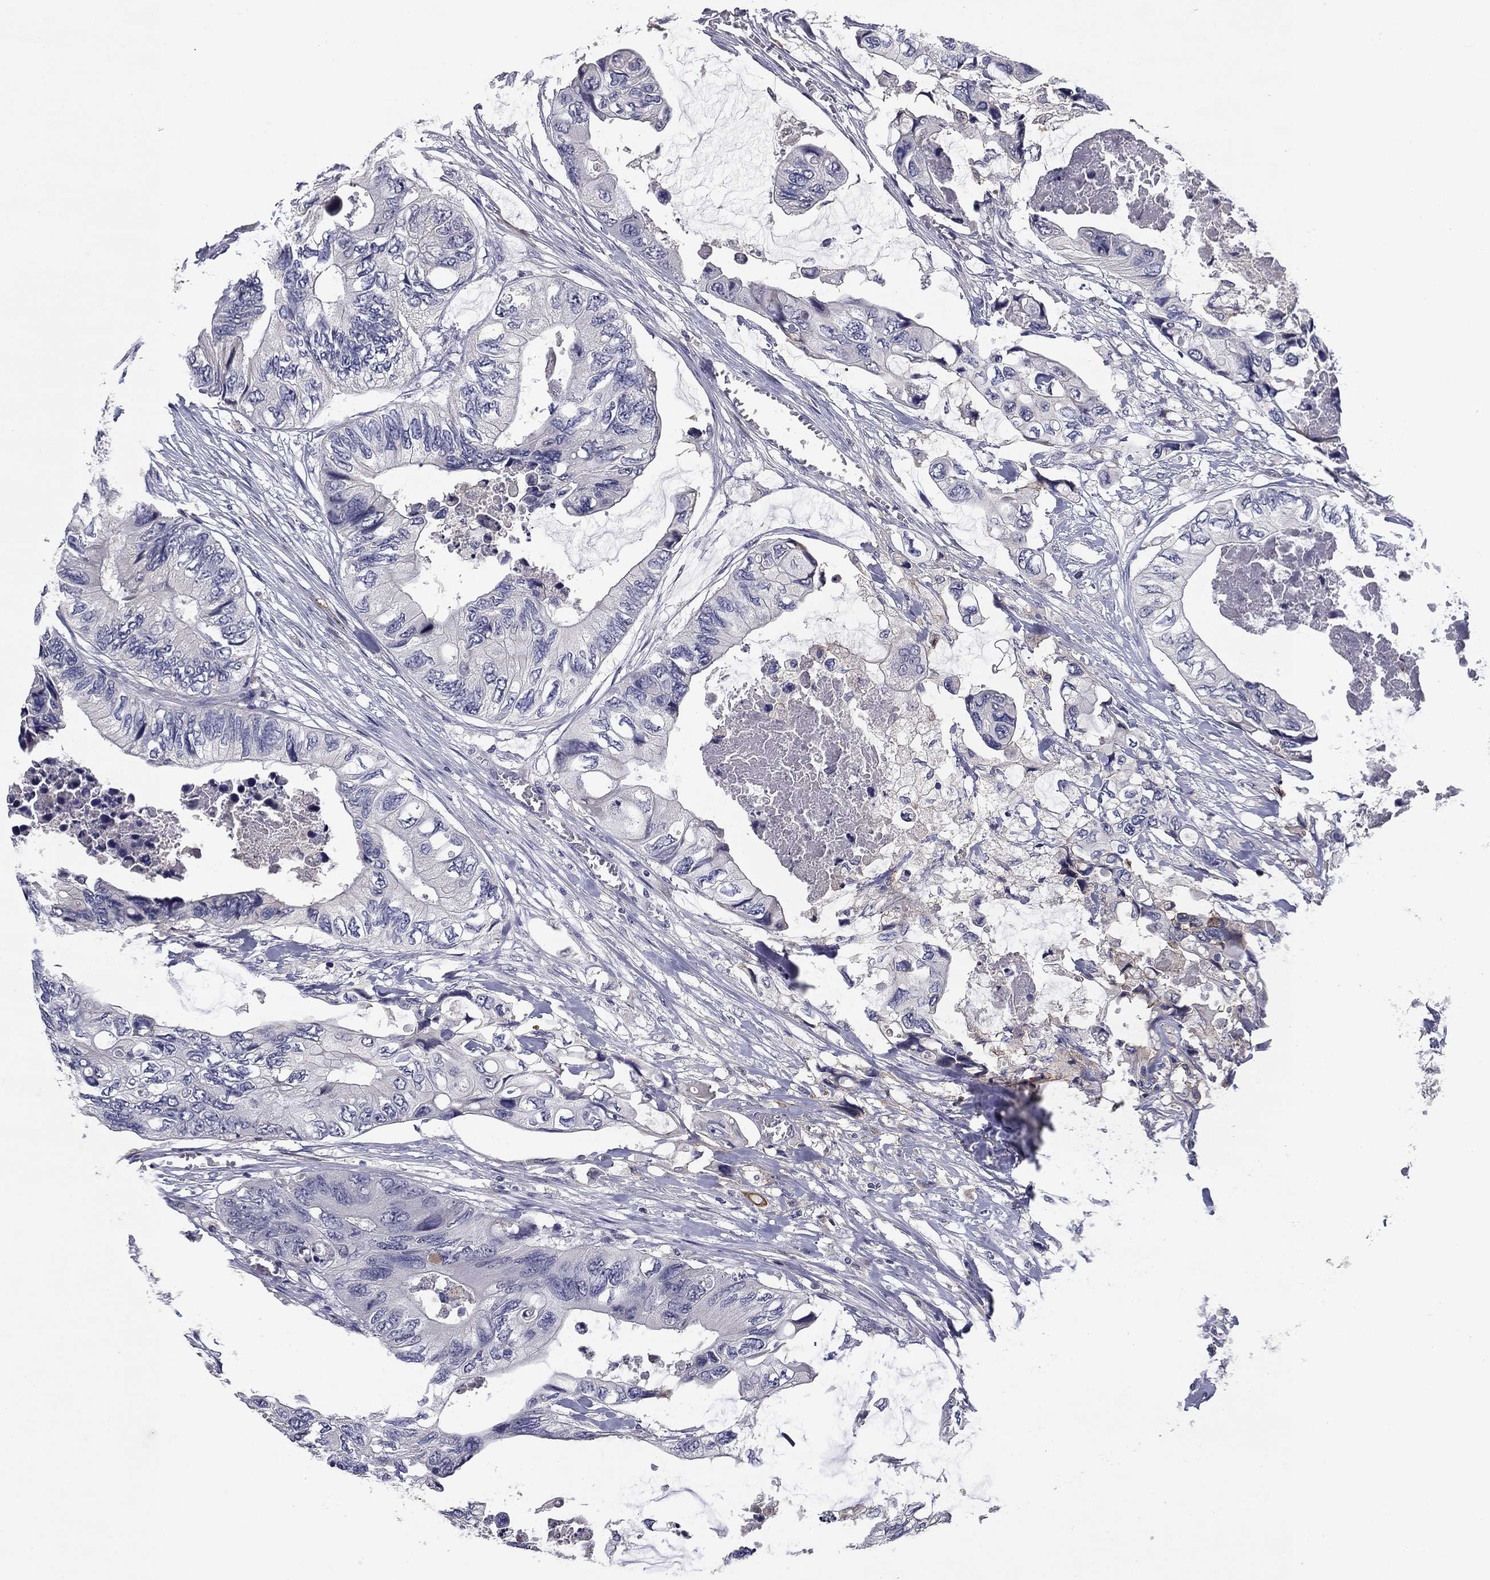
{"staining": {"intensity": "negative", "quantity": "none", "location": "none"}, "tissue": "colorectal cancer", "cell_type": "Tumor cells", "image_type": "cancer", "snomed": [{"axis": "morphology", "description": "Adenocarcinoma, NOS"}, {"axis": "topography", "description": "Rectum"}], "caption": "Histopathology image shows no protein positivity in tumor cells of colorectal cancer tissue. (DAB (3,3'-diaminobenzidine) immunohistochemistry, high magnification).", "gene": "CD274", "patient": {"sex": "male", "age": 63}}